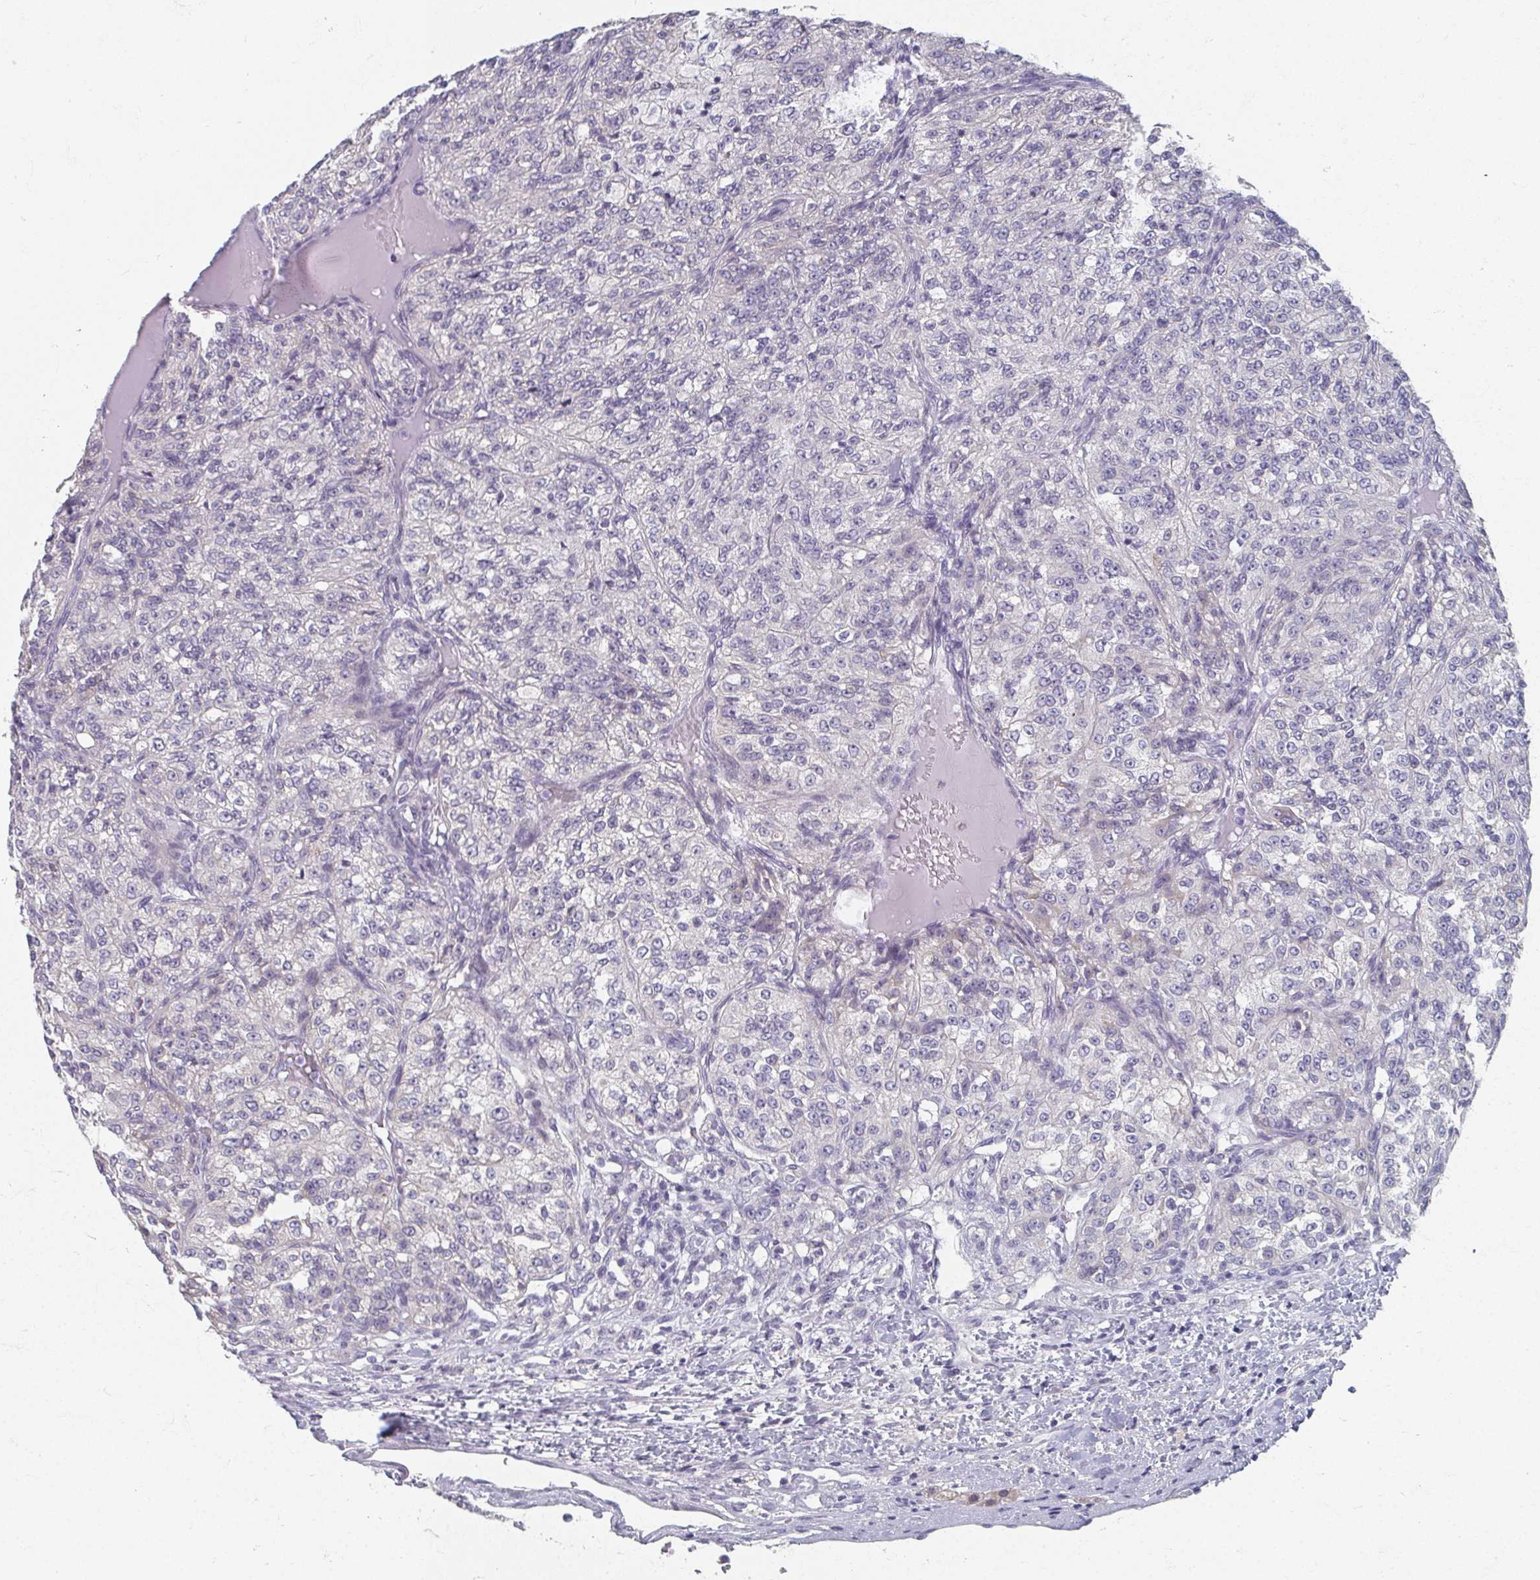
{"staining": {"intensity": "negative", "quantity": "none", "location": "none"}, "tissue": "renal cancer", "cell_type": "Tumor cells", "image_type": "cancer", "snomed": [{"axis": "morphology", "description": "Adenocarcinoma, NOS"}, {"axis": "topography", "description": "Kidney"}], "caption": "Human renal cancer stained for a protein using IHC exhibits no positivity in tumor cells.", "gene": "CAMKV", "patient": {"sex": "female", "age": 63}}